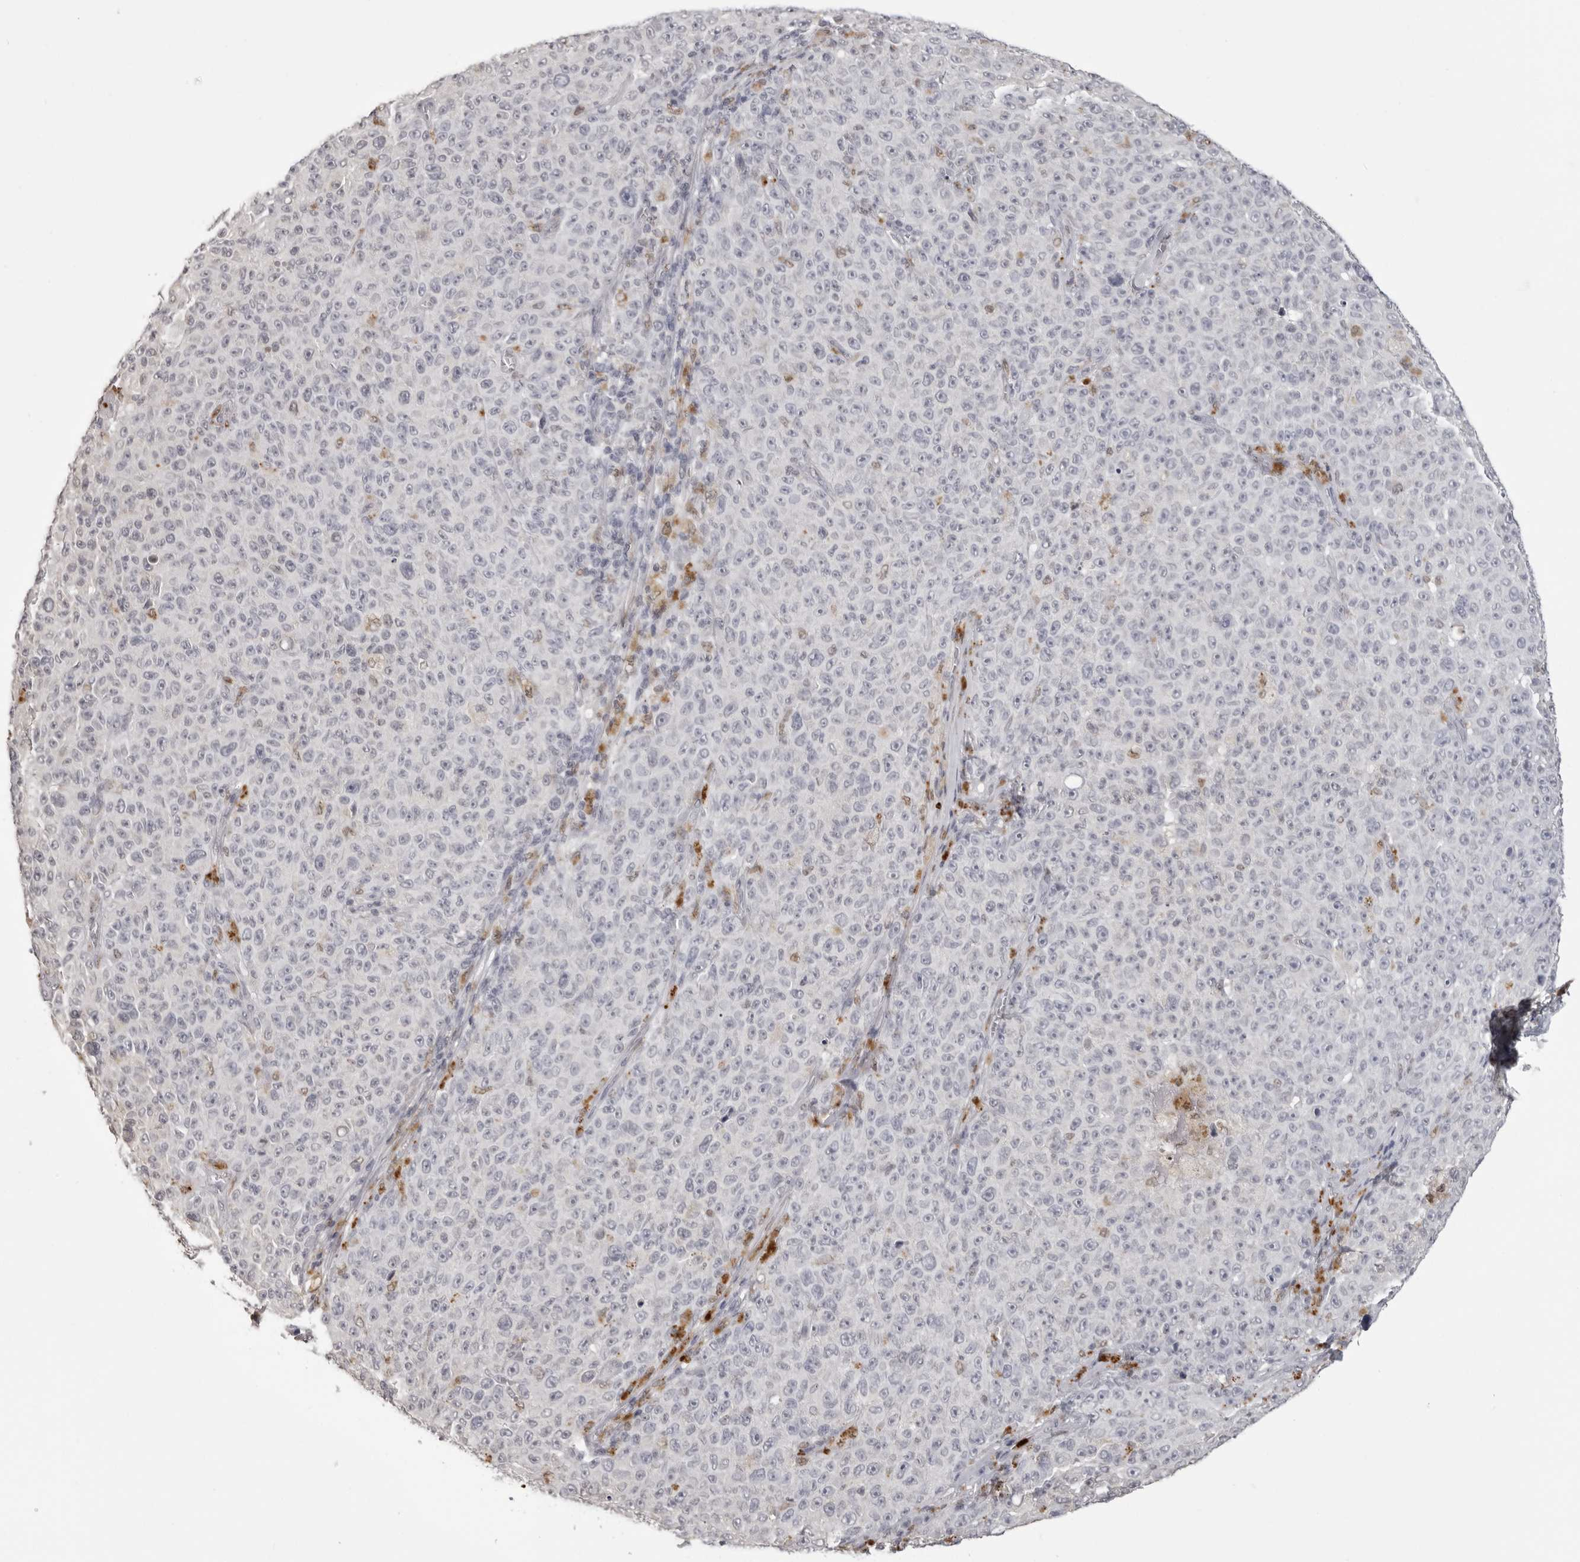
{"staining": {"intensity": "negative", "quantity": "none", "location": "none"}, "tissue": "melanoma", "cell_type": "Tumor cells", "image_type": "cancer", "snomed": [{"axis": "morphology", "description": "Malignant melanoma, NOS"}, {"axis": "topography", "description": "Skin"}], "caption": "Tumor cells show no significant staining in malignant melanoma.", "gene": "IL31", "patient": {"sex": "female", "age": 82}}